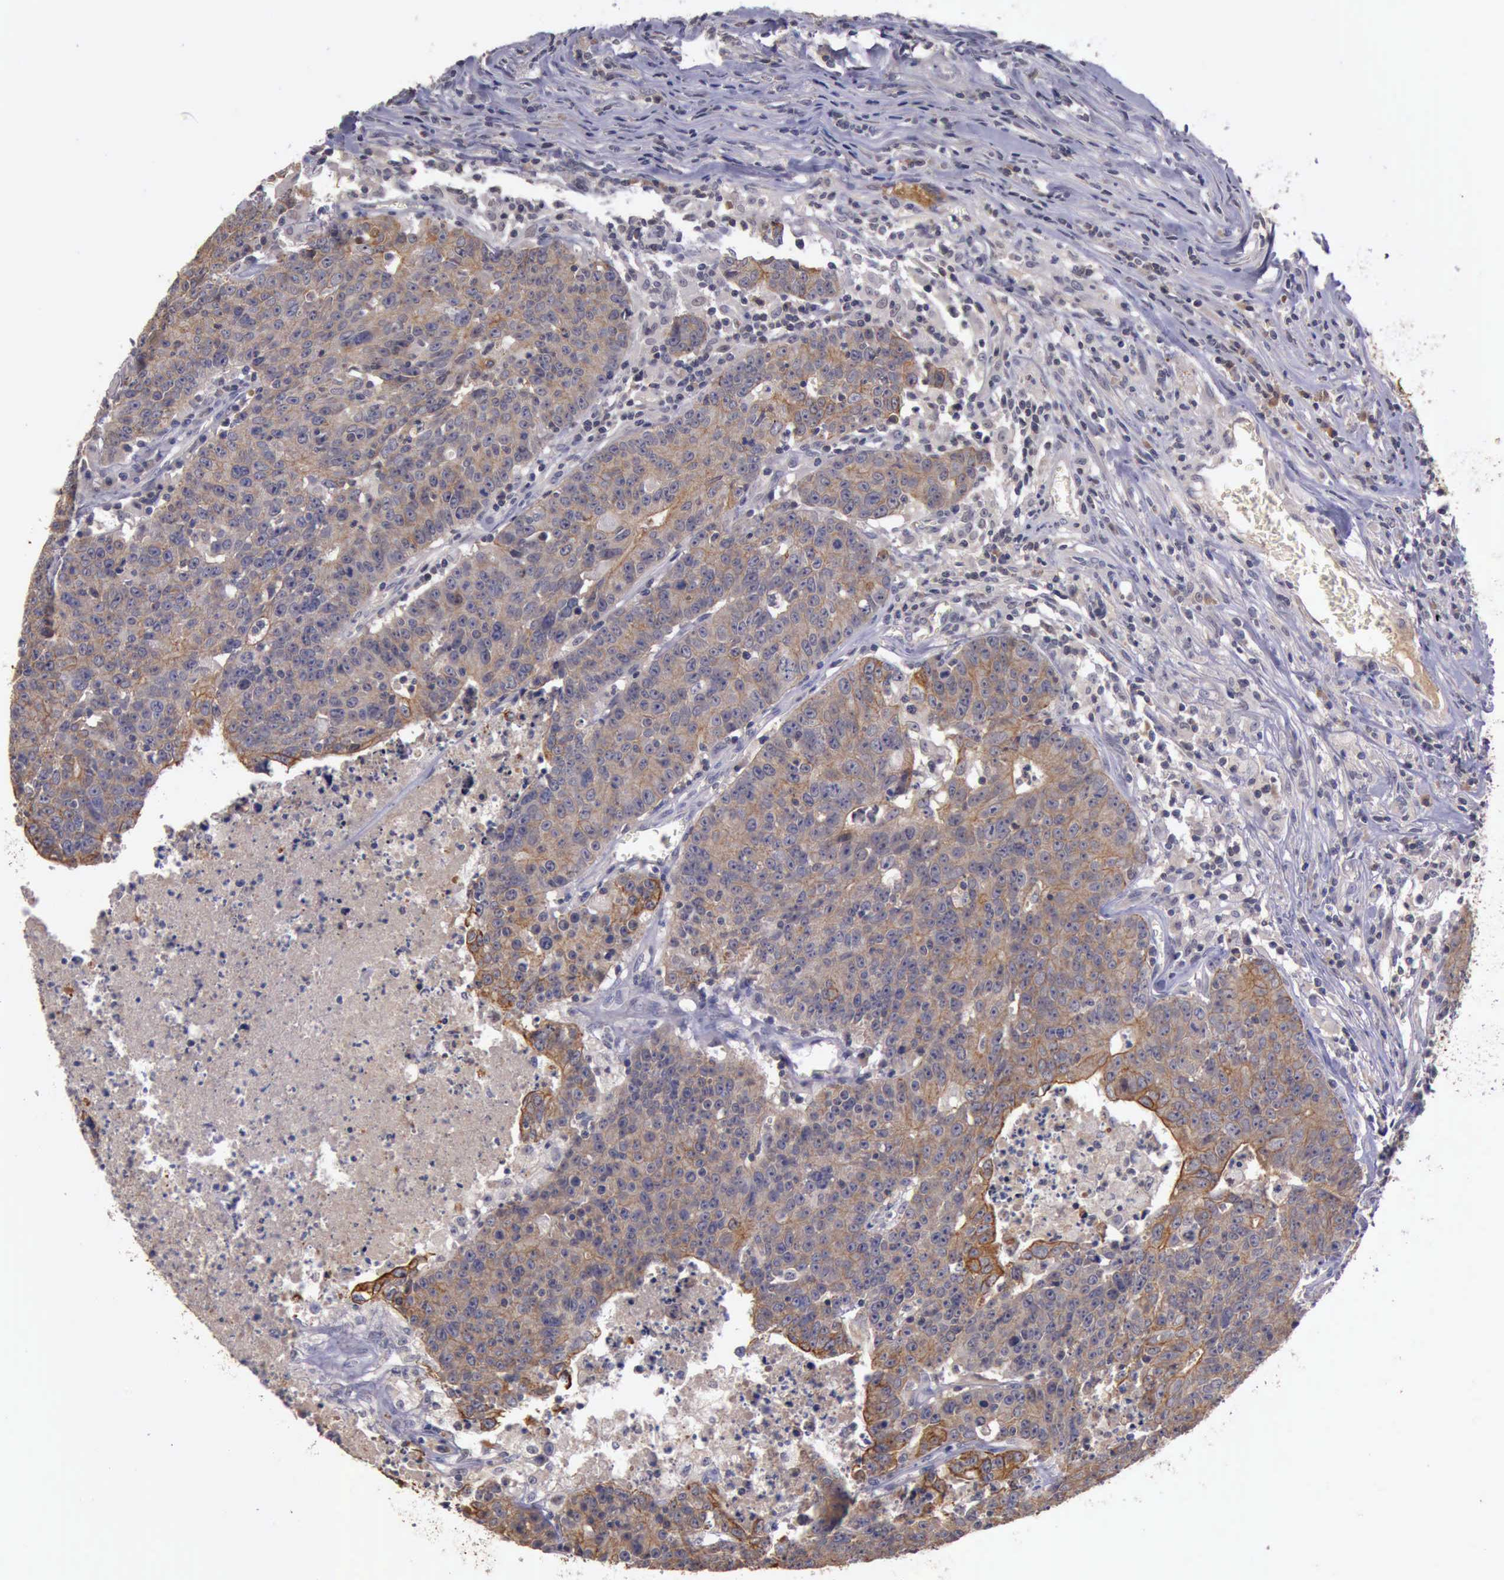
{"staining": {"intensity": "moderate", "quantity": ">75%", "location": "cytoplasmic/membranous"}, "tissue": "colorectal cancer", "cell_type": "Tumor cells", "image_type": "cancer", "snomed": [{"axis": "morphology", "description": "Adenocarcinoma, NOS"}, {"axis": "topography", "description": "Colon"}], "caption": "Tumor cells show moderate cytoplasmic/membranous expression in approximately >75% of cells in colorectal adenocarcinoma.", "gene": "RAB39B", "patient": {"sex": "female", "age": 53}}